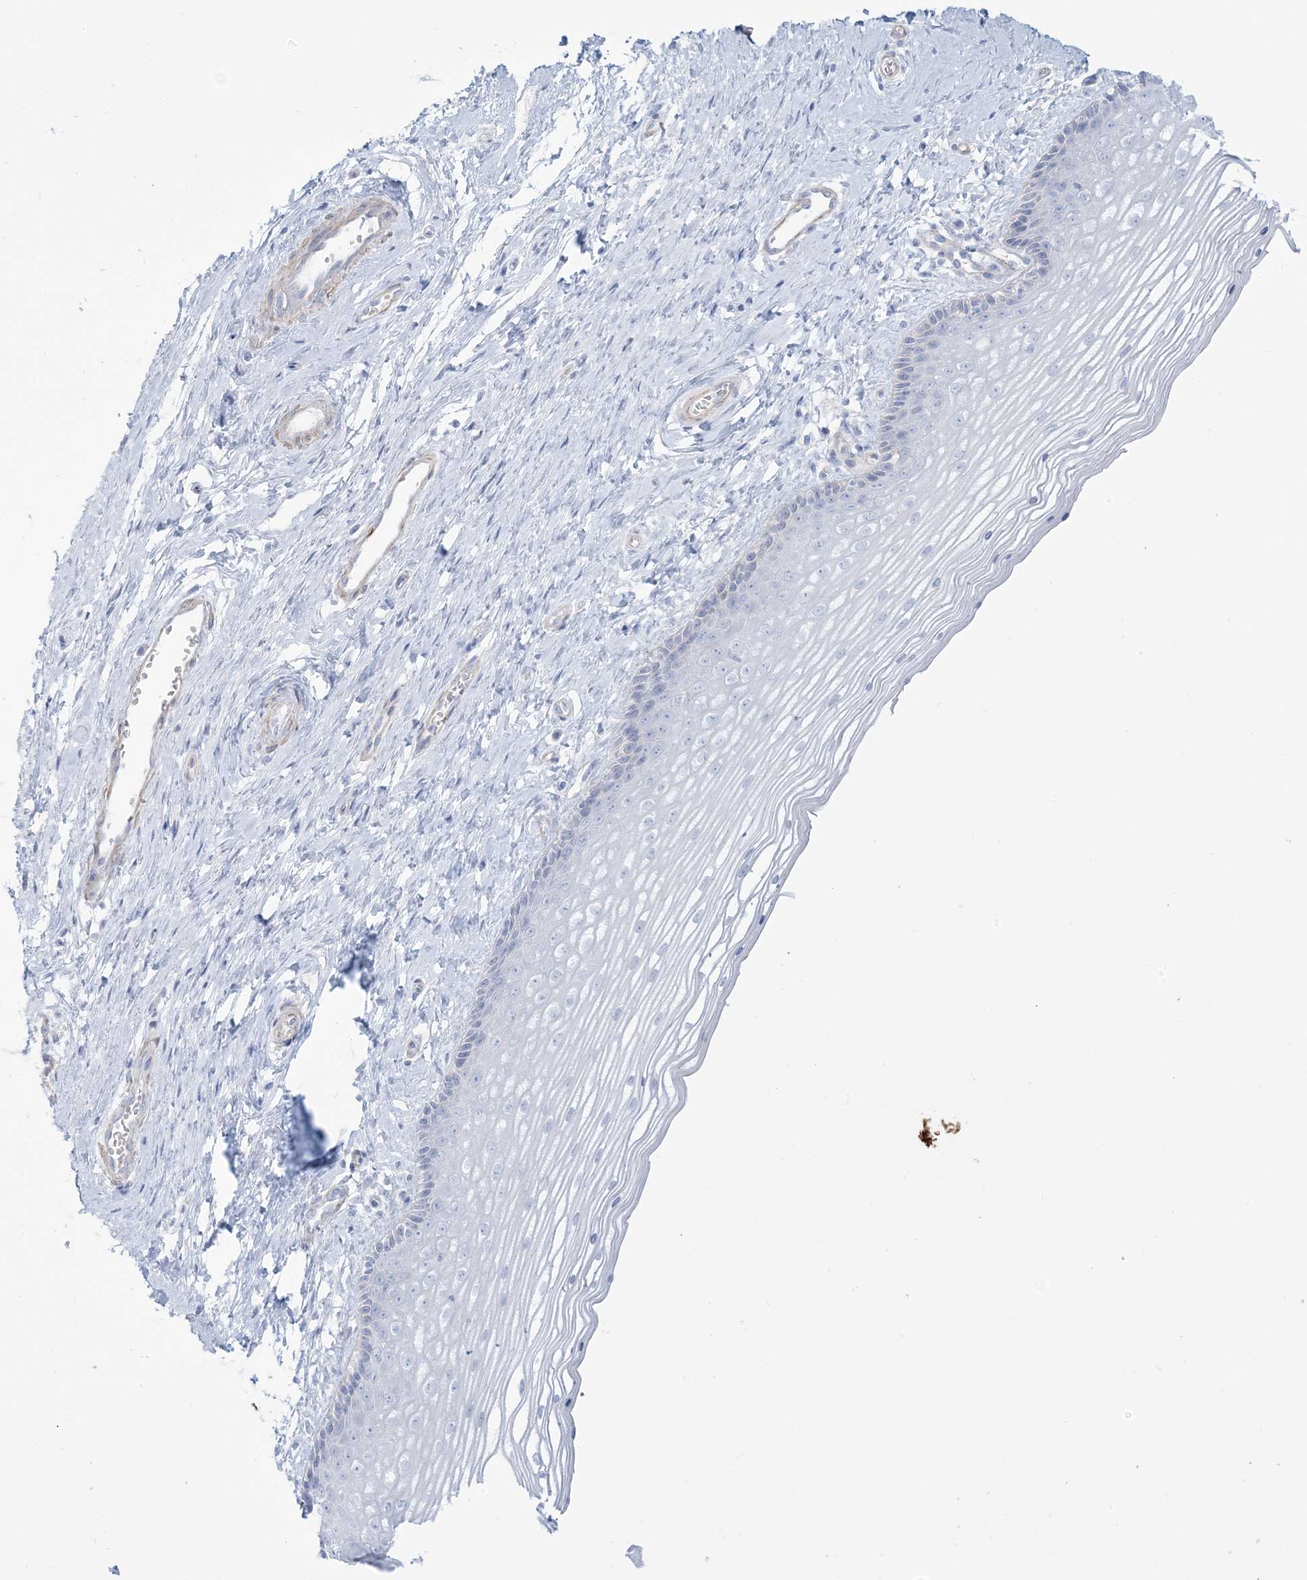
{"staining": {"intensity": "negative", "quantity": "none", "location": "none"}, "tissue": "vagina", "cell_type": "Squamous epithelial cells", "image_type": "normal", "snomed": [{"axis": "morphology", "description": "Normal tissue, NOS"}, {"axis": "topography", "description": "Vagina"}], "caption": "Photomicrograph shows no significant protein staining in squamous epithelial cells of normal vagina. The staining is performed using DAB (3,3'-diaminobenzidine) brown chromogen with nuclei counter-stained in using hematoxylin.", "gene": "AGXT", "patient": {"sex": "female", "age": 46}}